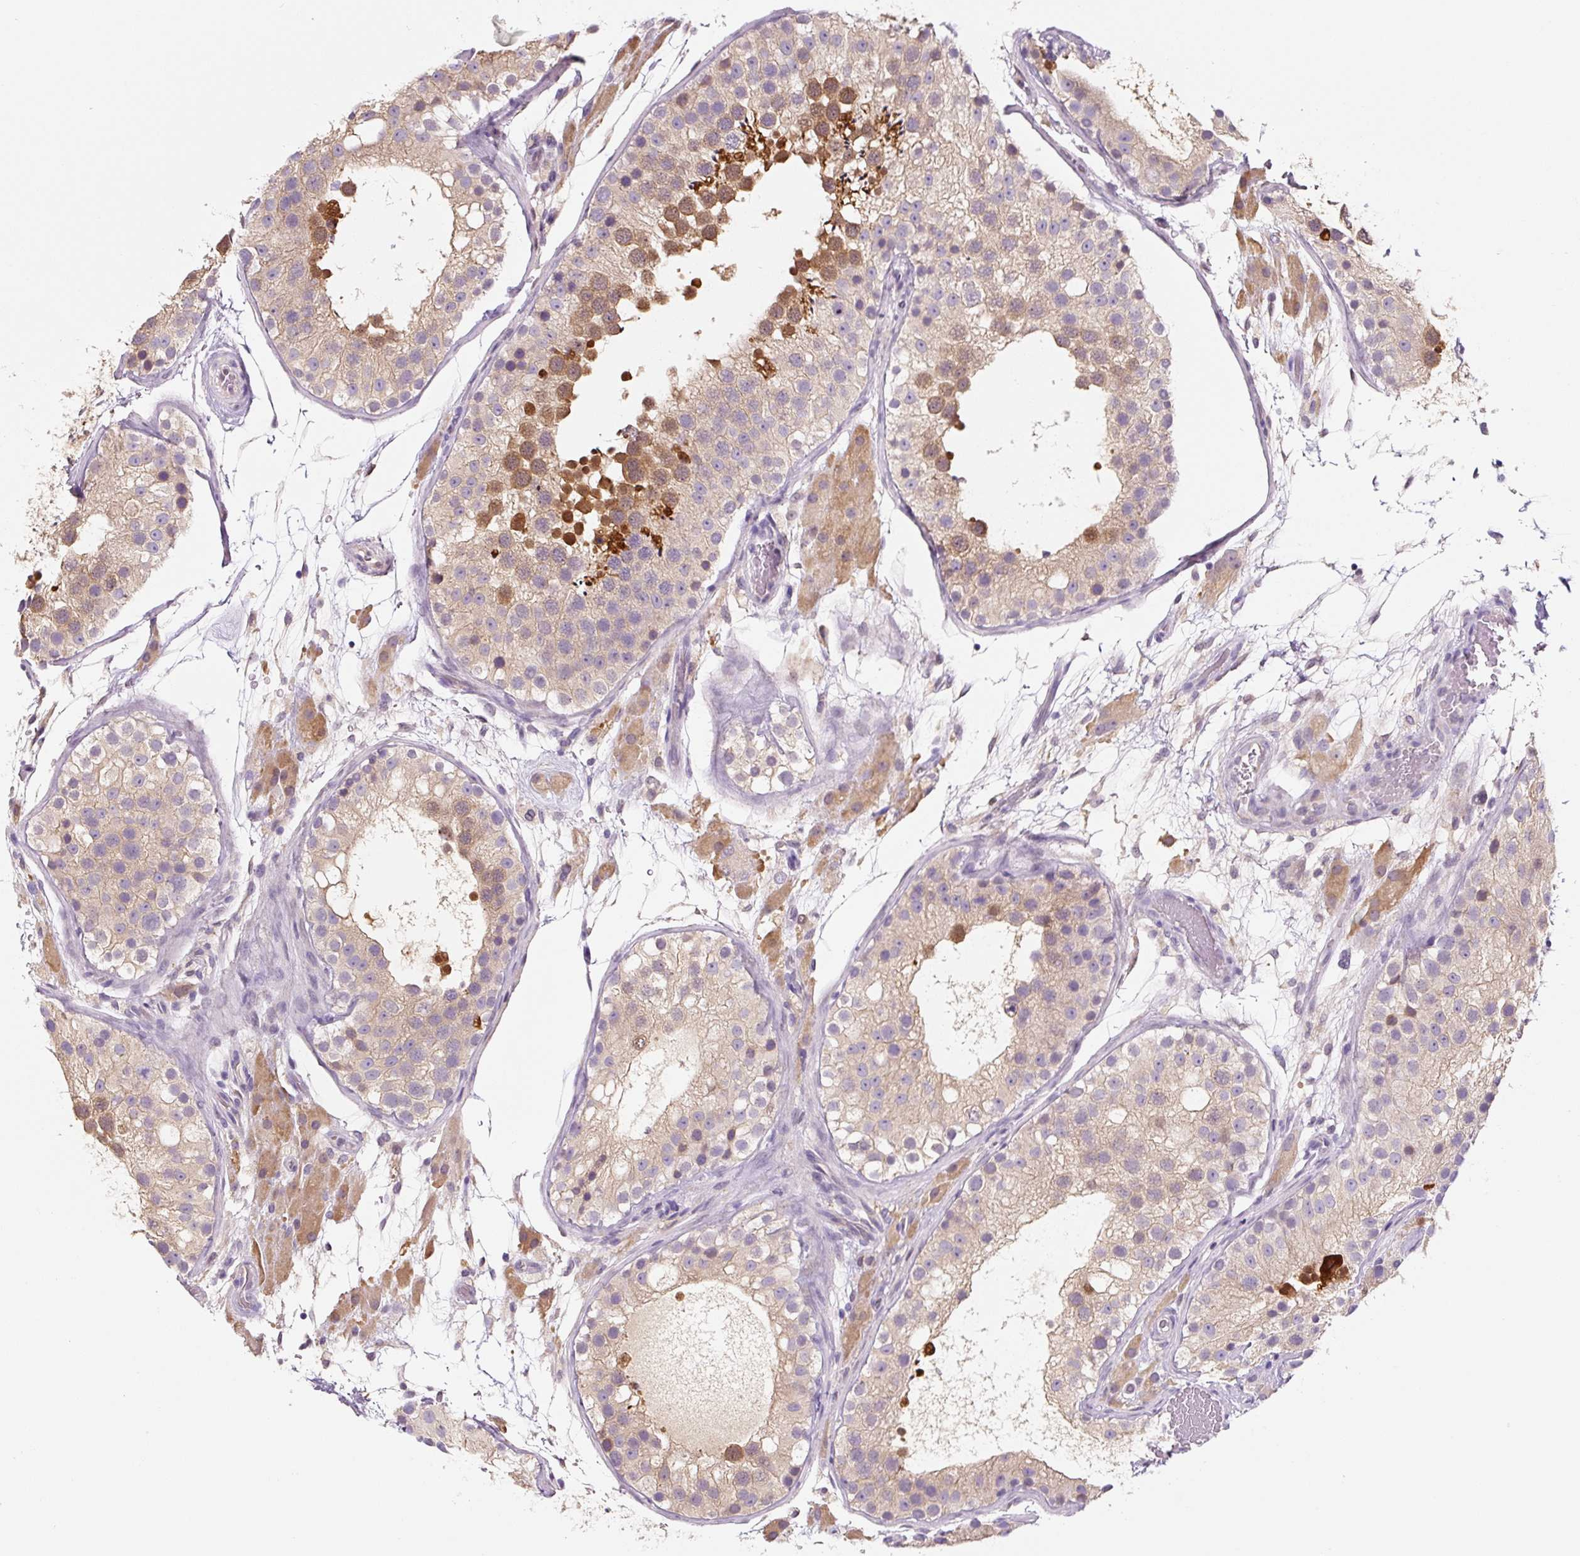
{"staining": {"intensity": "strong", "quantity": "25%-75%", "location": "cytoplasmic/membranous"}, "tissue": "testis", "cell_type": "Cells in seminiferous ducts", "image_type": "normal", "snomed": [{"axis": "morphology", "description": "Normal tissue, NOS"}, {"axis": "topography", "description": "Testis"}], "caption": "High-magnification brightfield microscopy of benign testis stained with DAB (brown) and counterstained with hematoxylin (blue). cells in seminiferous ducts exhibit strong cytoplasmic/membranous expression is appreciated in approximately25%-75% of cells.", "gene": "ASRGL1", "patient": {"sex": "male", "age": 26}}